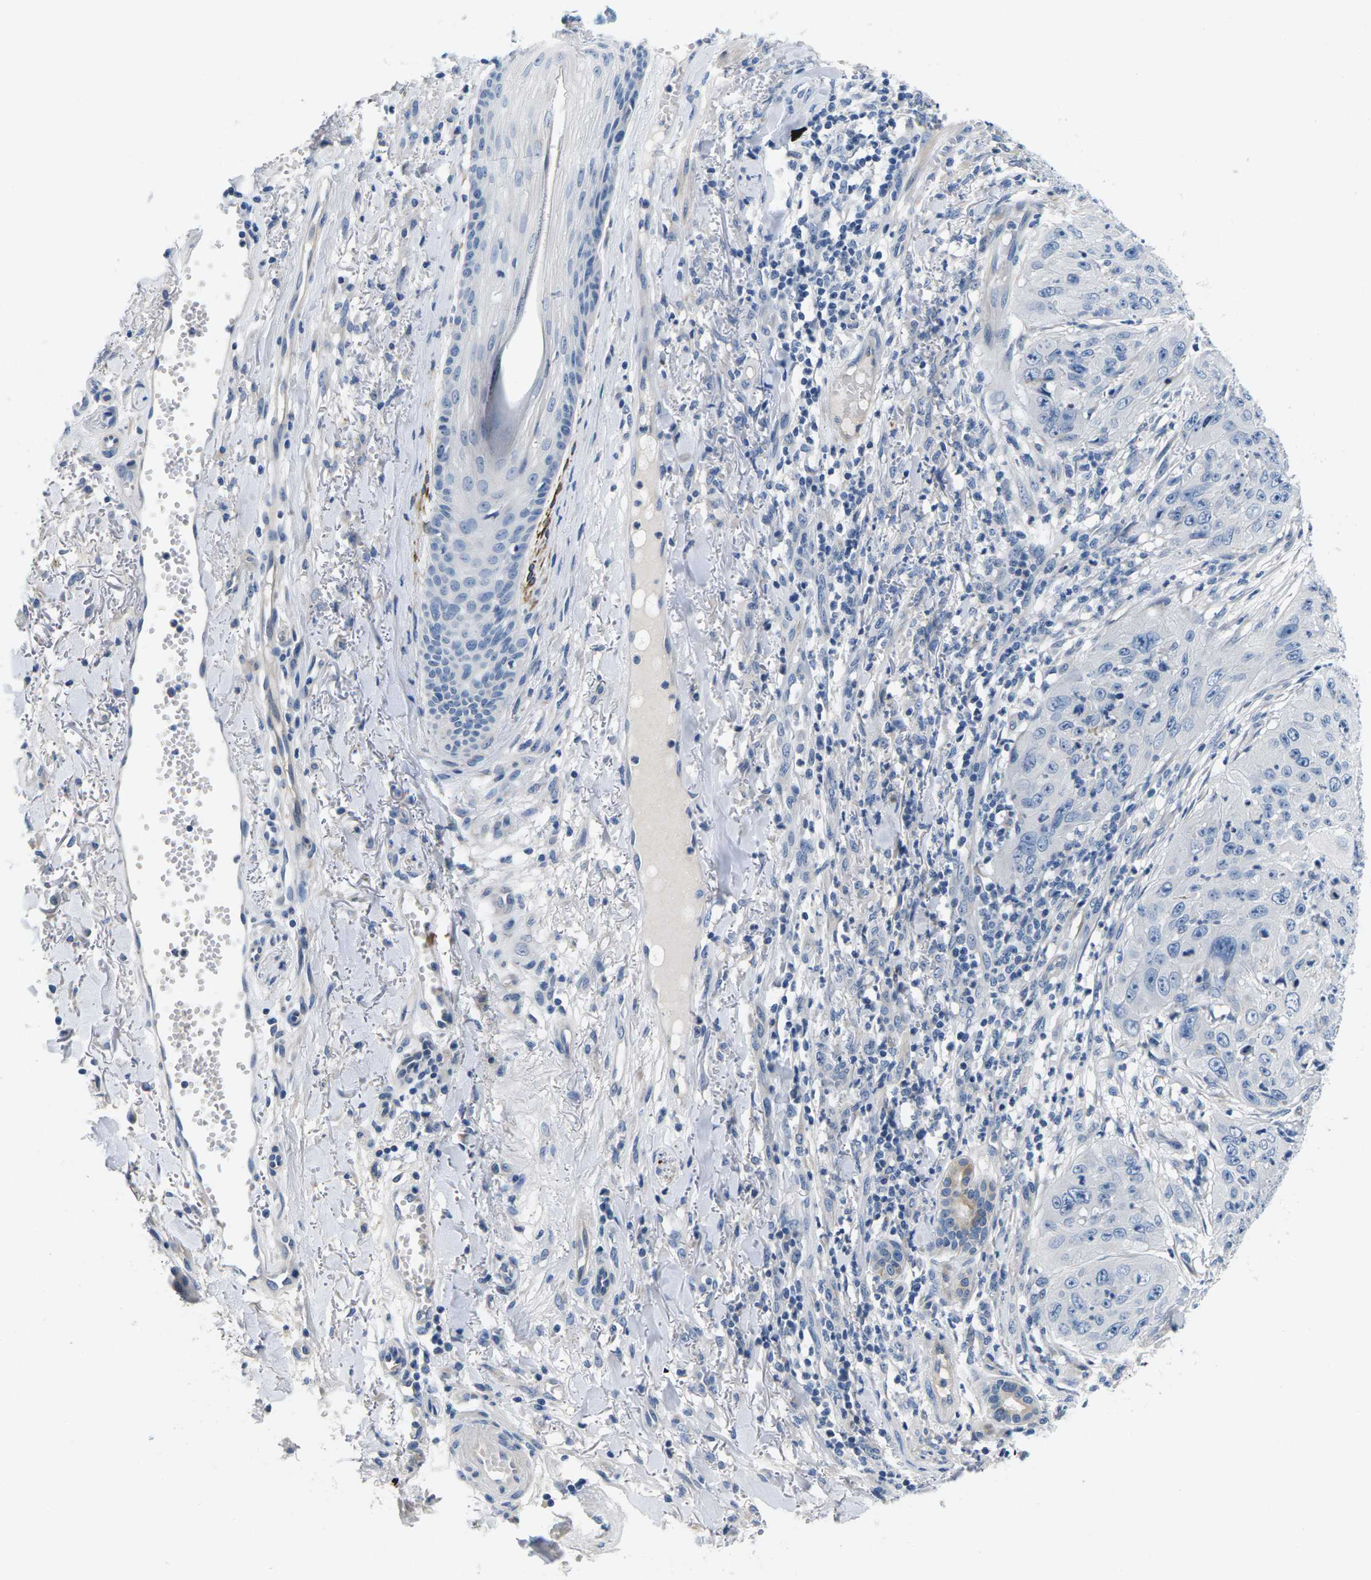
{"staining": {"intensity": "negative", "quantity": "none", "location": "none"}, "tissue": "skin cancer", "cell_type": "Tumor cells", "image_type": "cancer", "snomed": [{"axis": "morphology", "description": "Squamous cell carcinoma, NOS"}, {"axis": "topography", "description": "Skin"}], "caption": "The histopathology image exhibits no staining of tumor cells in skin cancer.", "gene": "TSPAN2", "patient": {"sex": "female", "age": 80}}